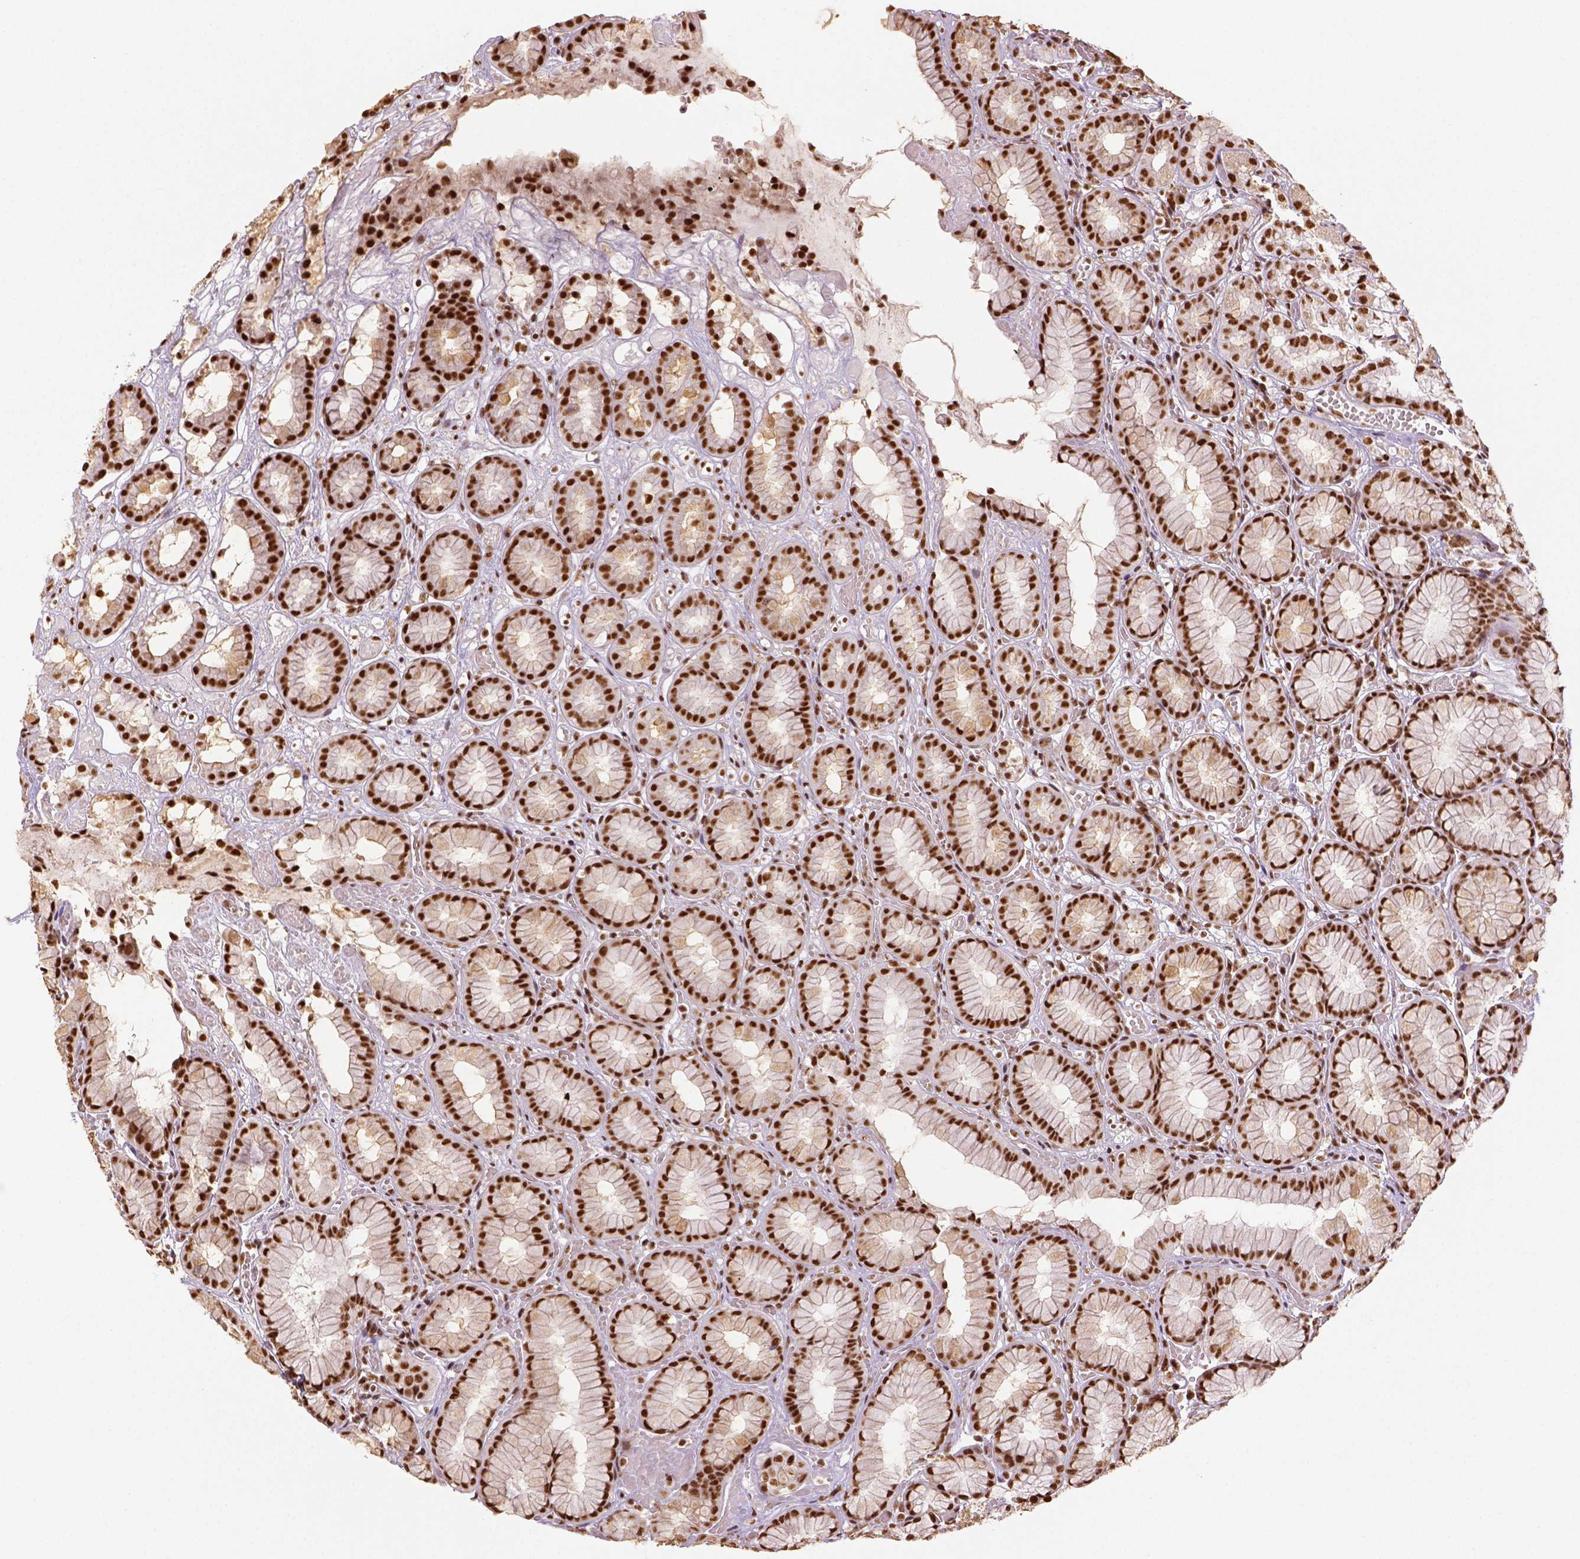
{"staining": {"intensity": "strong", "quantity": ">75%", "location": "nuclear"}, "tissue": "stomach", "cell_type": "Glandular cells", "image_type": "normal", "snomed": [{"axis": "morphology", "description": "Normal tissue, NOS"}, {"axis": "topography", "description": "Stomach"}], "caption": "Benign stomach shows strong nuclear positivity in about >75% of glandular cells, visualized by immunohistochemistry.", "gene": "CCAR1", "patient": {"sex": "male", "age": 70}}